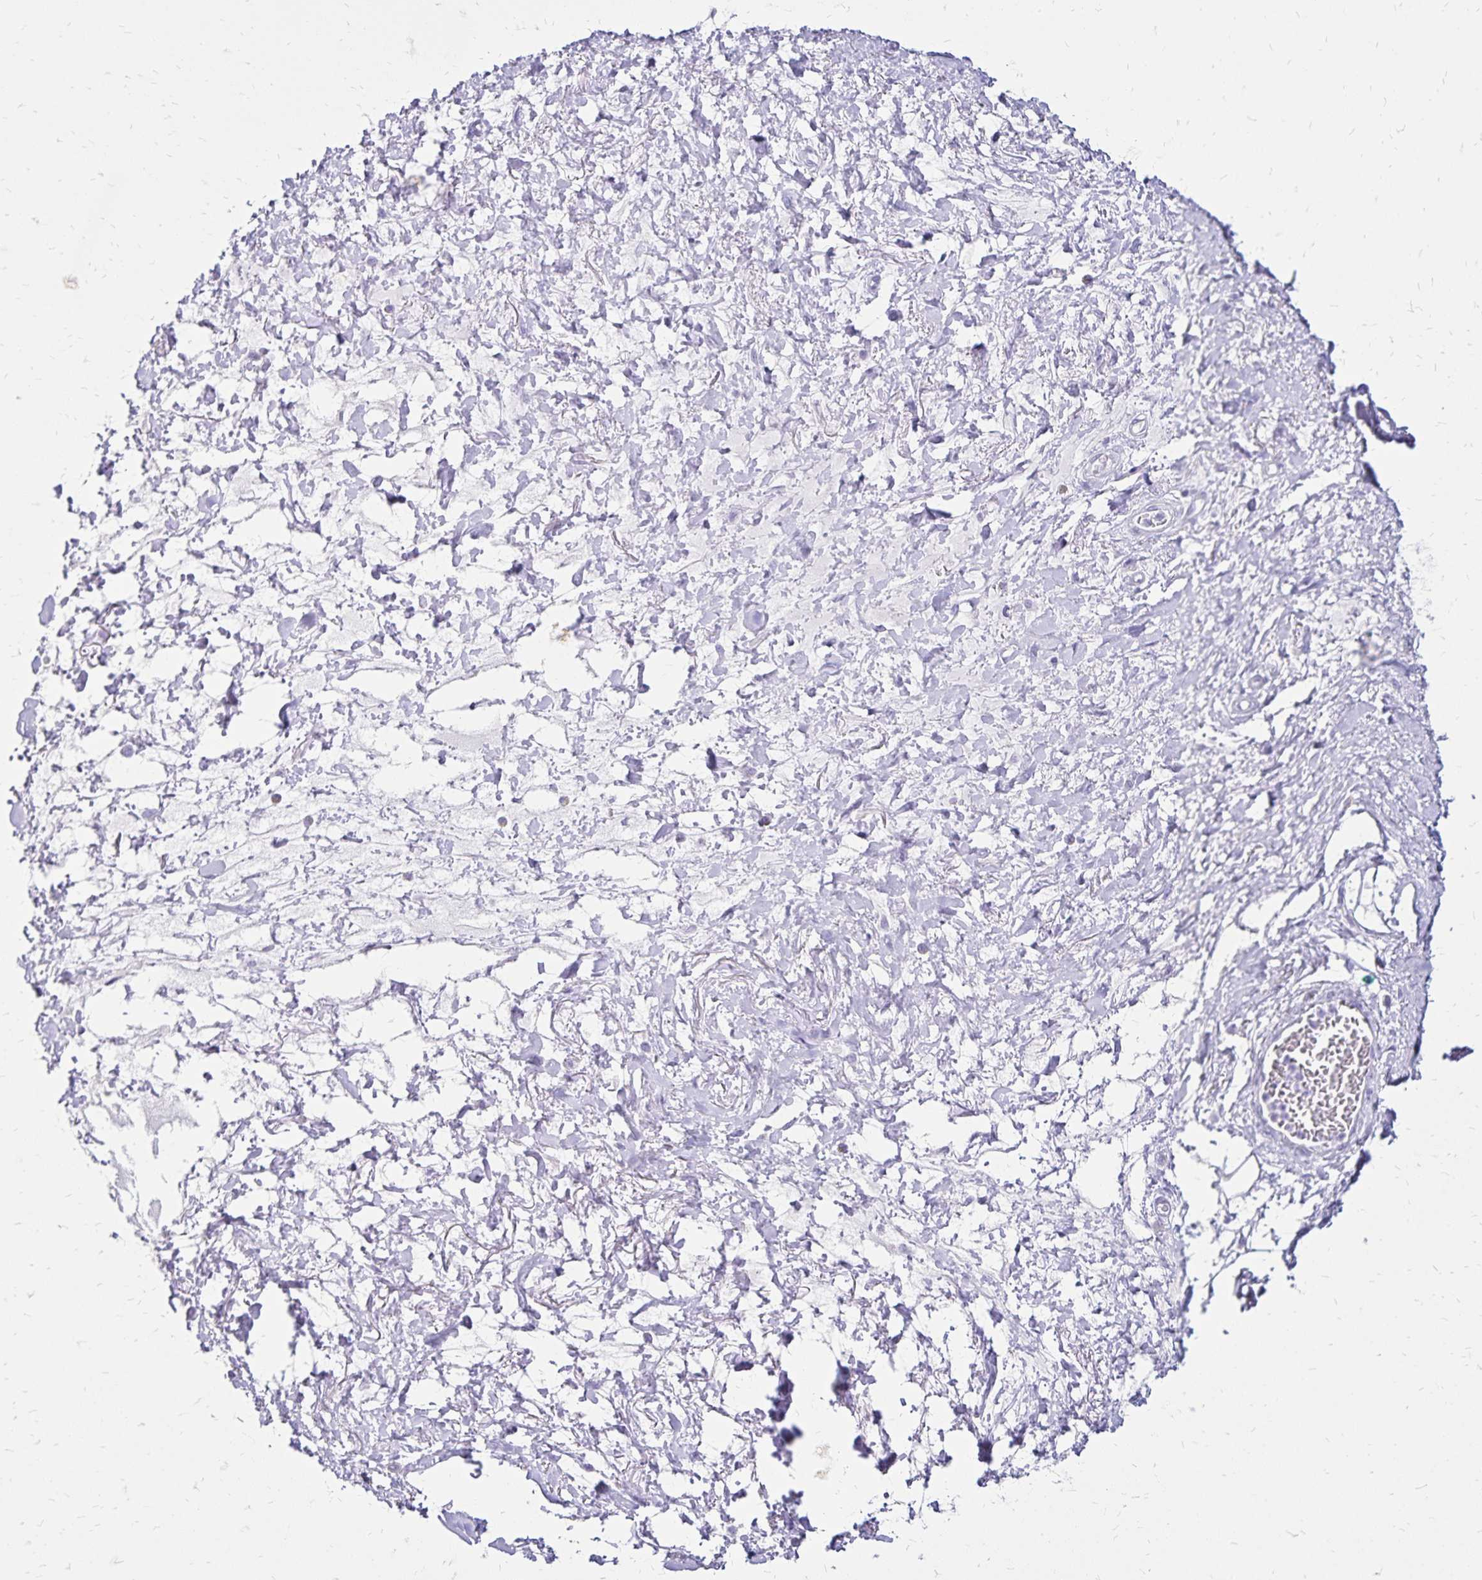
{"staining": {"intensity": "negative", "quantity": "none", "location": "none"}, "tissue": "adipose tissue", "cell_type": "Adipocytes", "image_type": "normal", "snomed": [{"axis": "morphology", "description": "Normal tissue, NOS"}, {"axis": "topography", "description": "Vagina"}, {"axis": "topography", "description": "Peripheral nerve tissue"}], "caption": "DAB immunohistochemical staining of benign adipose tissue reveals no significant positivity in adipocytes.", "gene": "LIN28B", "patient": {"sex": "female", "age": 71}}